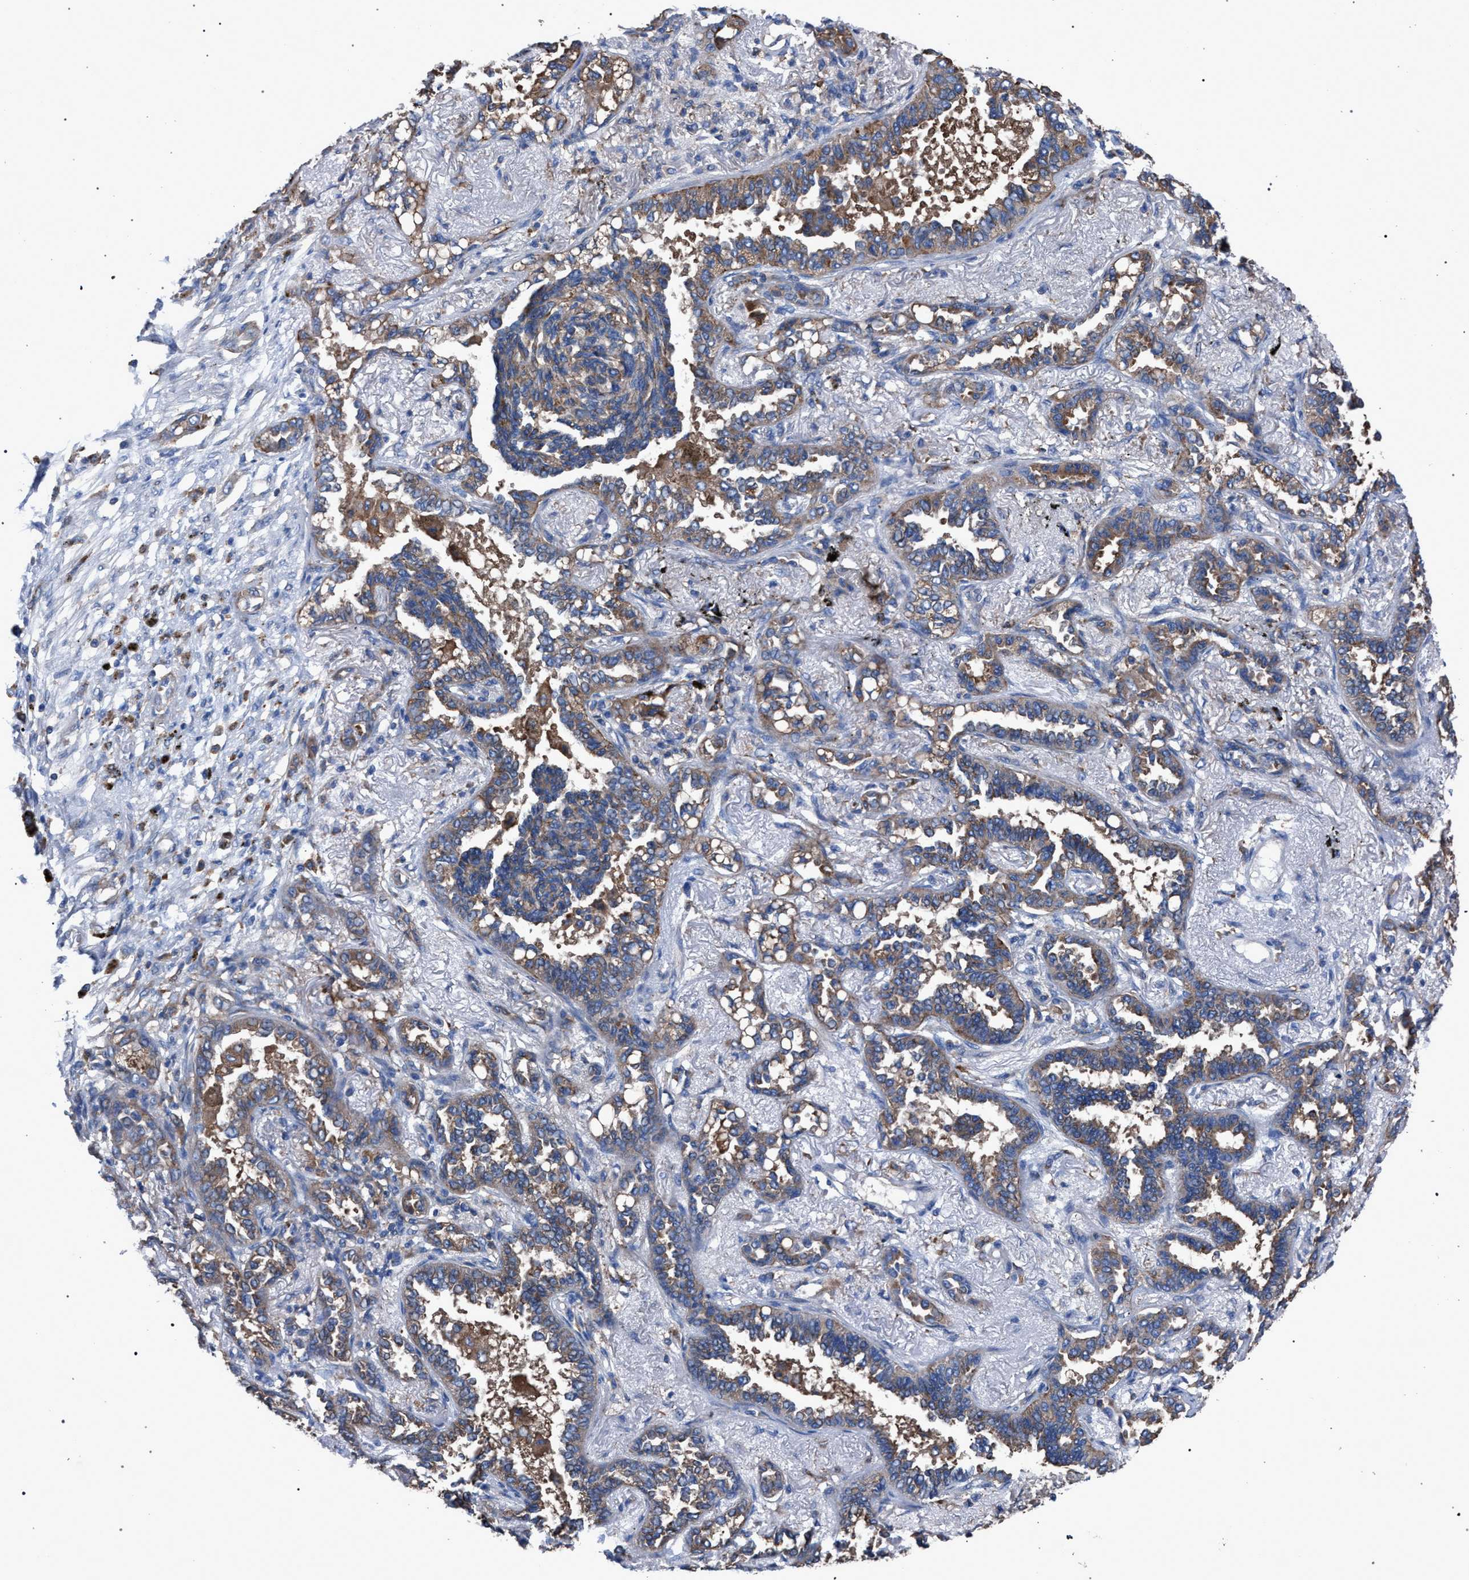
{"staining": {"intensity": "moderate", "quantity": ">75%", "location": "cytoplasmic/membranous"}, "tissue": "lung cancer", "cell_type": "Tumor cells", "image_type": "cancer", "snomed": [{"axis": "morphology", "description": "Adenocarcinoma, NOS"}, {"axis": "topography", "description": "Lung"}], "caption": "Lung cancer (adenocarcinoma) stained for a protein (brown) exhibits moderate cytoplasmic/membranous positive staining in approximately >75% of tumor cells.", "gene": "ATP6V0A1", "patient": {"sex": "male", "age": 59}}